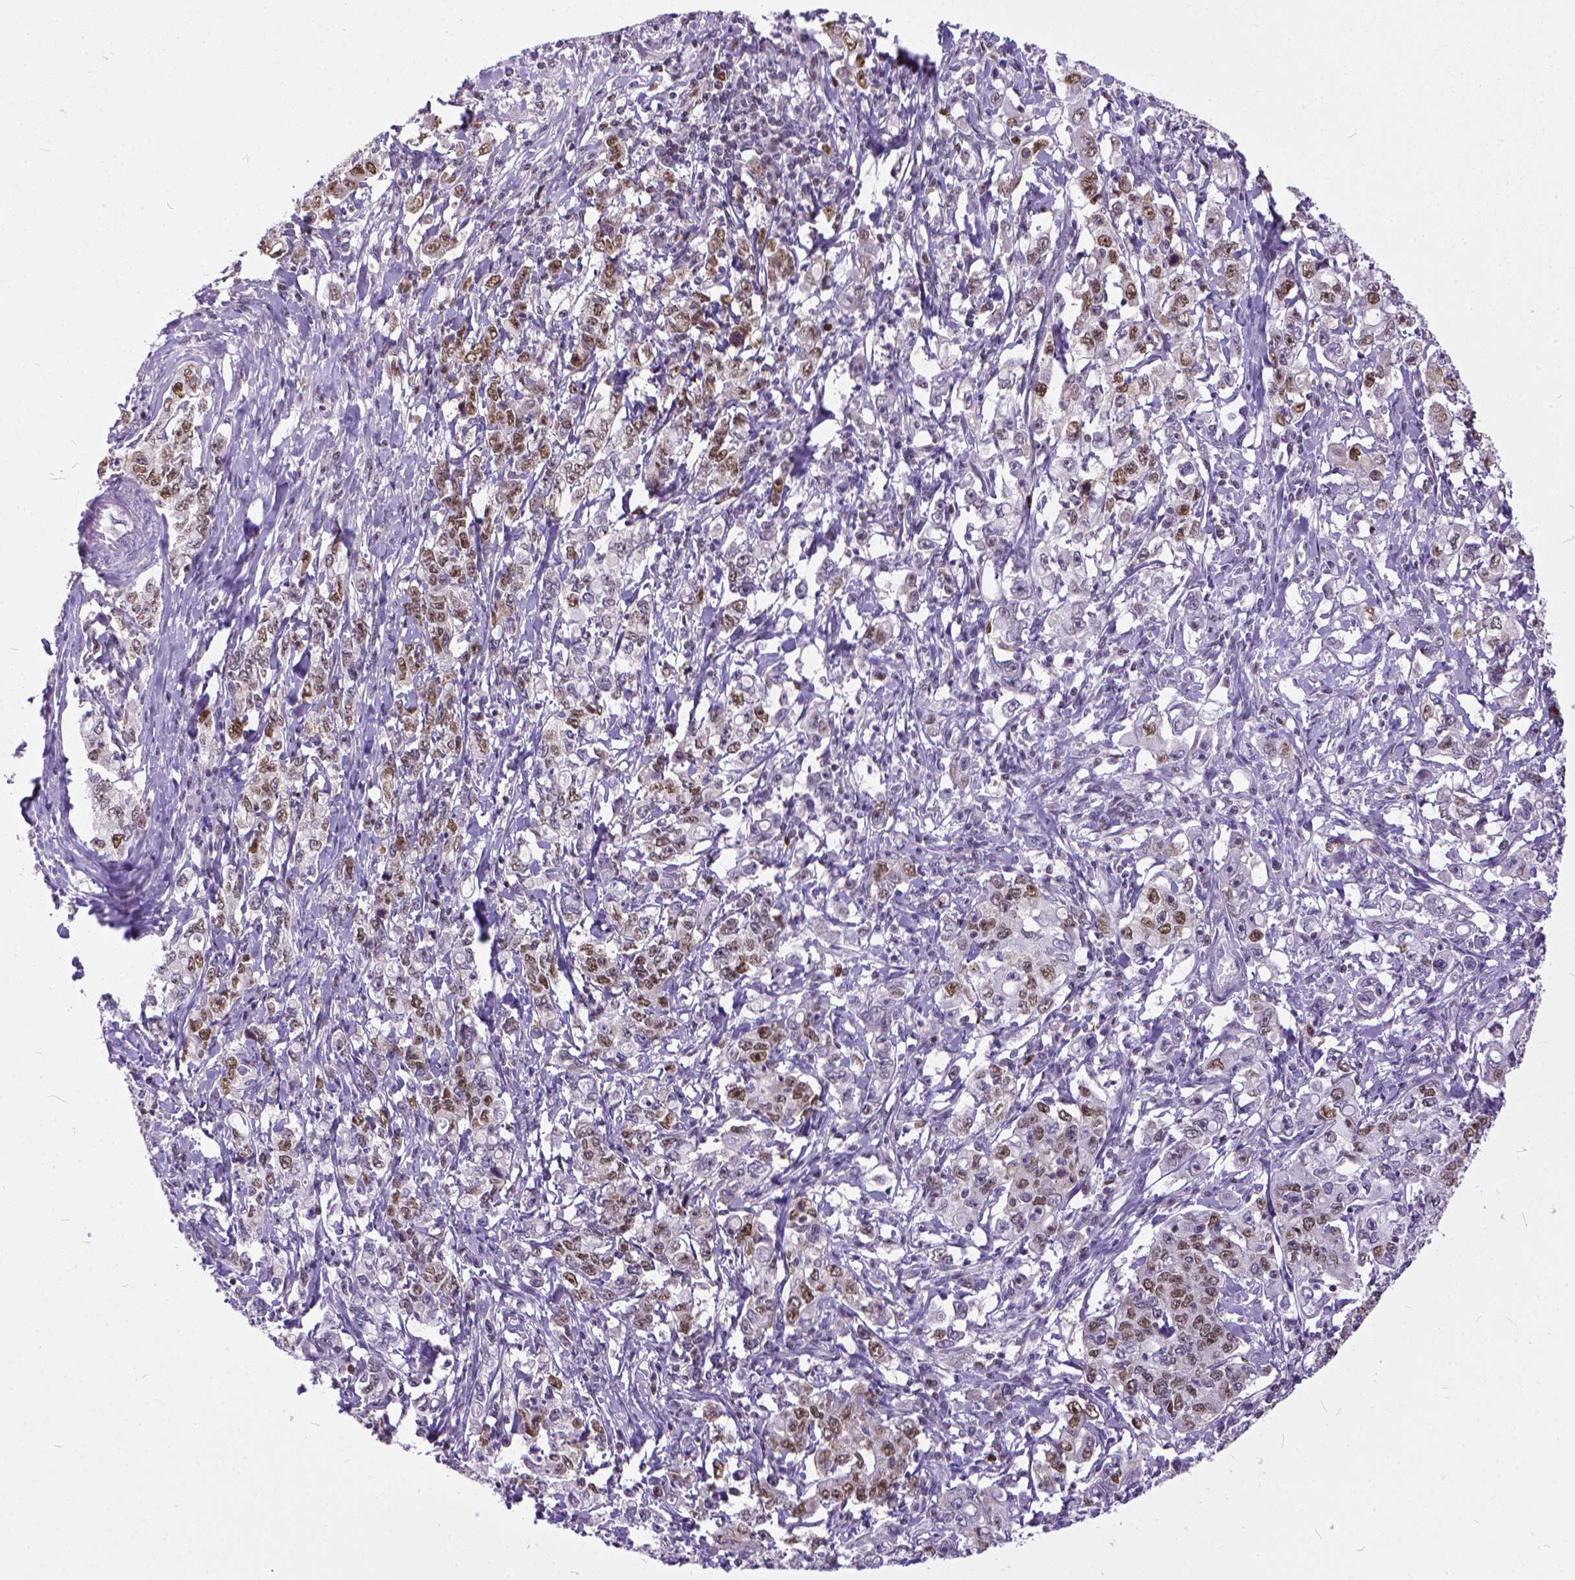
{"staining": {"intensity": "moderate", "quantity": "25%-75%", "location": "nuclear"}, "tissue": "stomach cancer", "cell_type": "Tumor cells", "image_type": "cancer", "snomed": [{"axis": "morphology", "description": "Adenocarcinoma, NOS"}, {"axis": "topography", "description": "Stomach, lower"}], "caption": "Protein staining of stomach cancer tissue displays moderate nuclear positivity in approximately 25%-75% of tumor cells. (DAB IHC with brightfield microscopy, high magnification).", "gene": "ERCC1", "patient": {"sex": "female", "age": 72}}